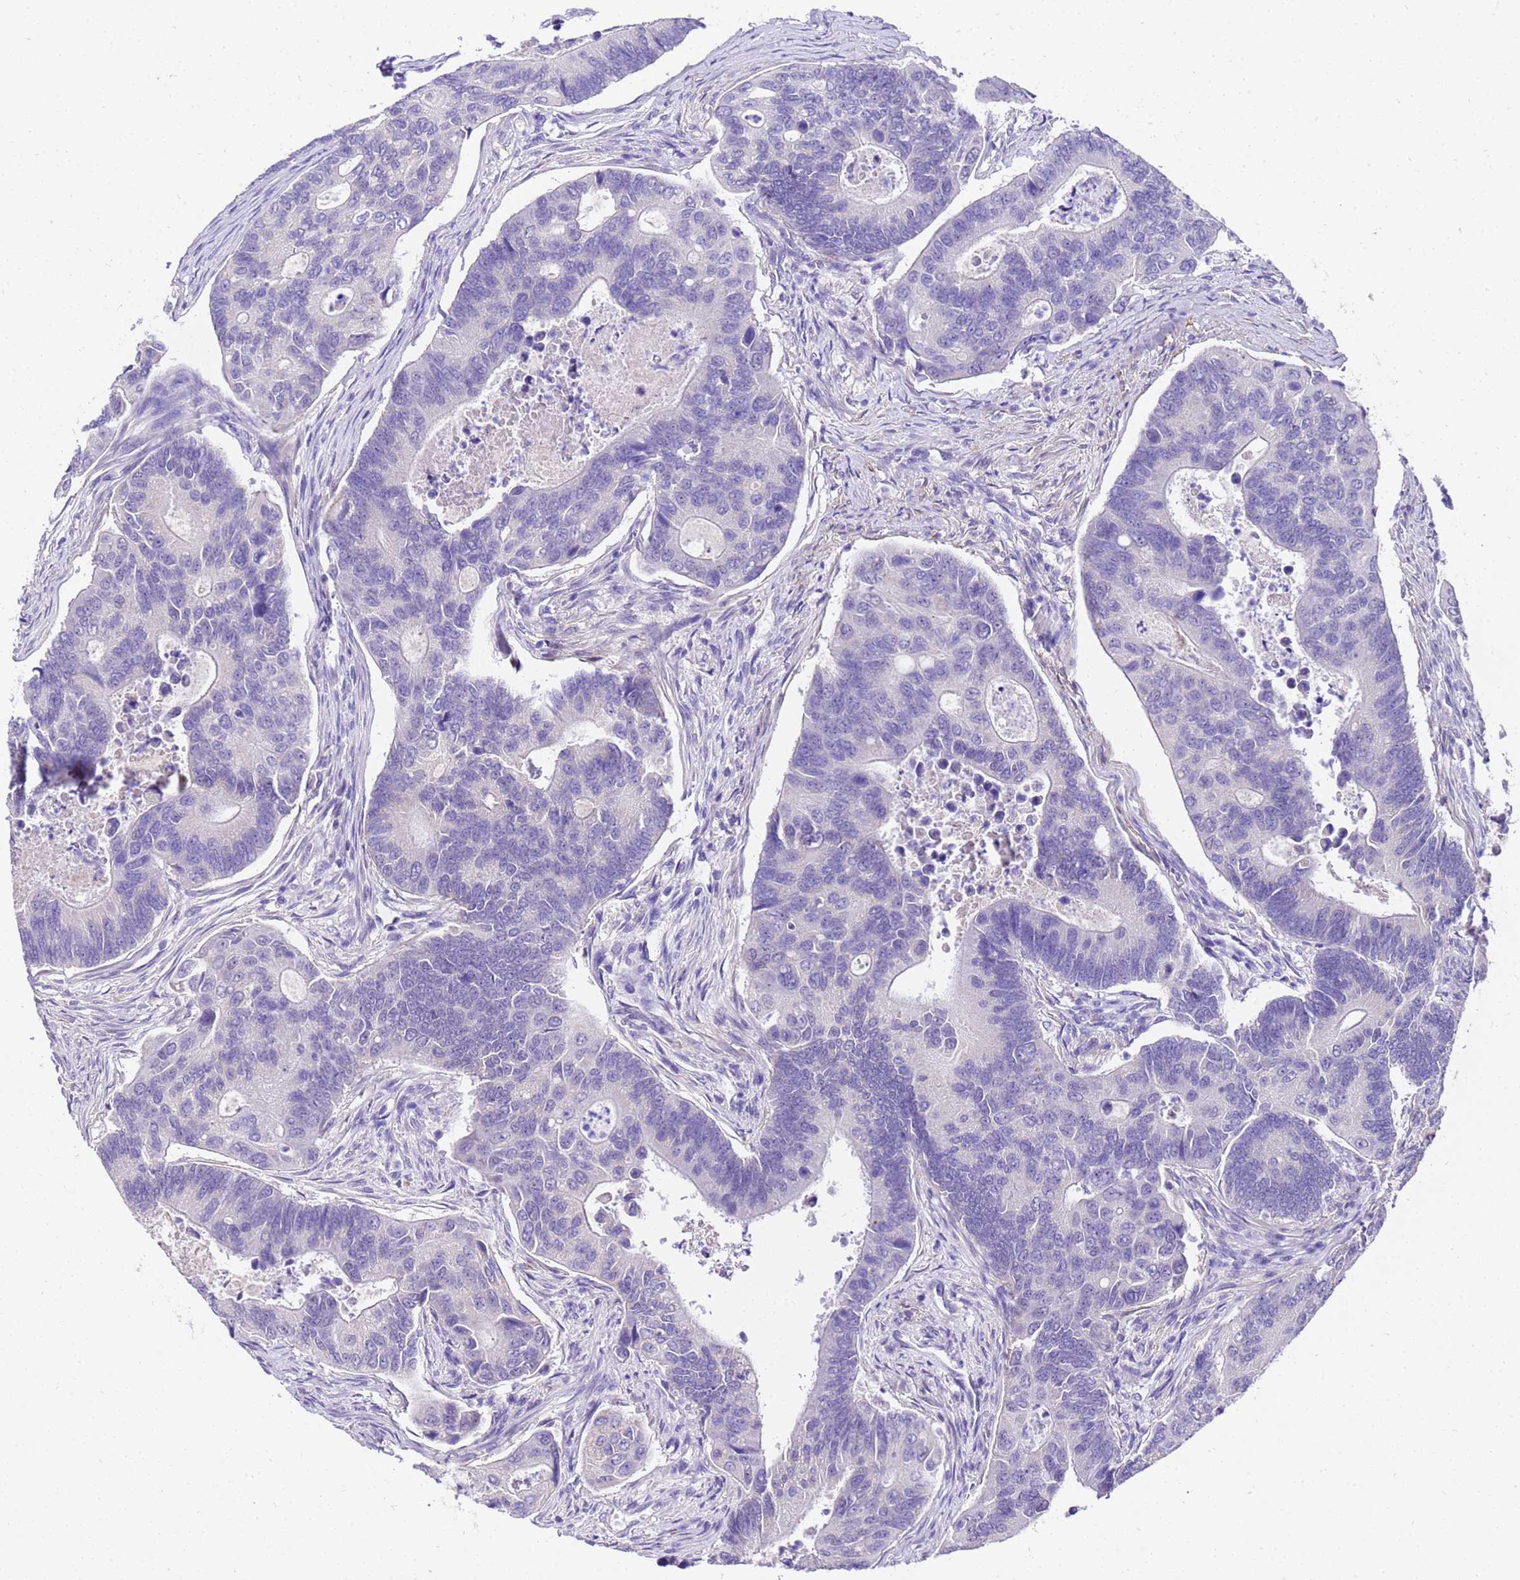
{"staining": {"intensity": "negative", "quantity": "none", "location": "none"}, "tissue": "colorectal cancer", "cell_type": "Tumor cells", "image_type": "cancer", "snomed": [{"axis": "morphology", "description": "Adenocarcinoma, NOS"}, {"axis": "topography", "description": "Colon"}], "caption": "There is no significant expression in tumor cells of colorectal cancer (adenocarcinoma).", "gene": "HSPB6", "patient": {"sex": "female", "age": 67}}